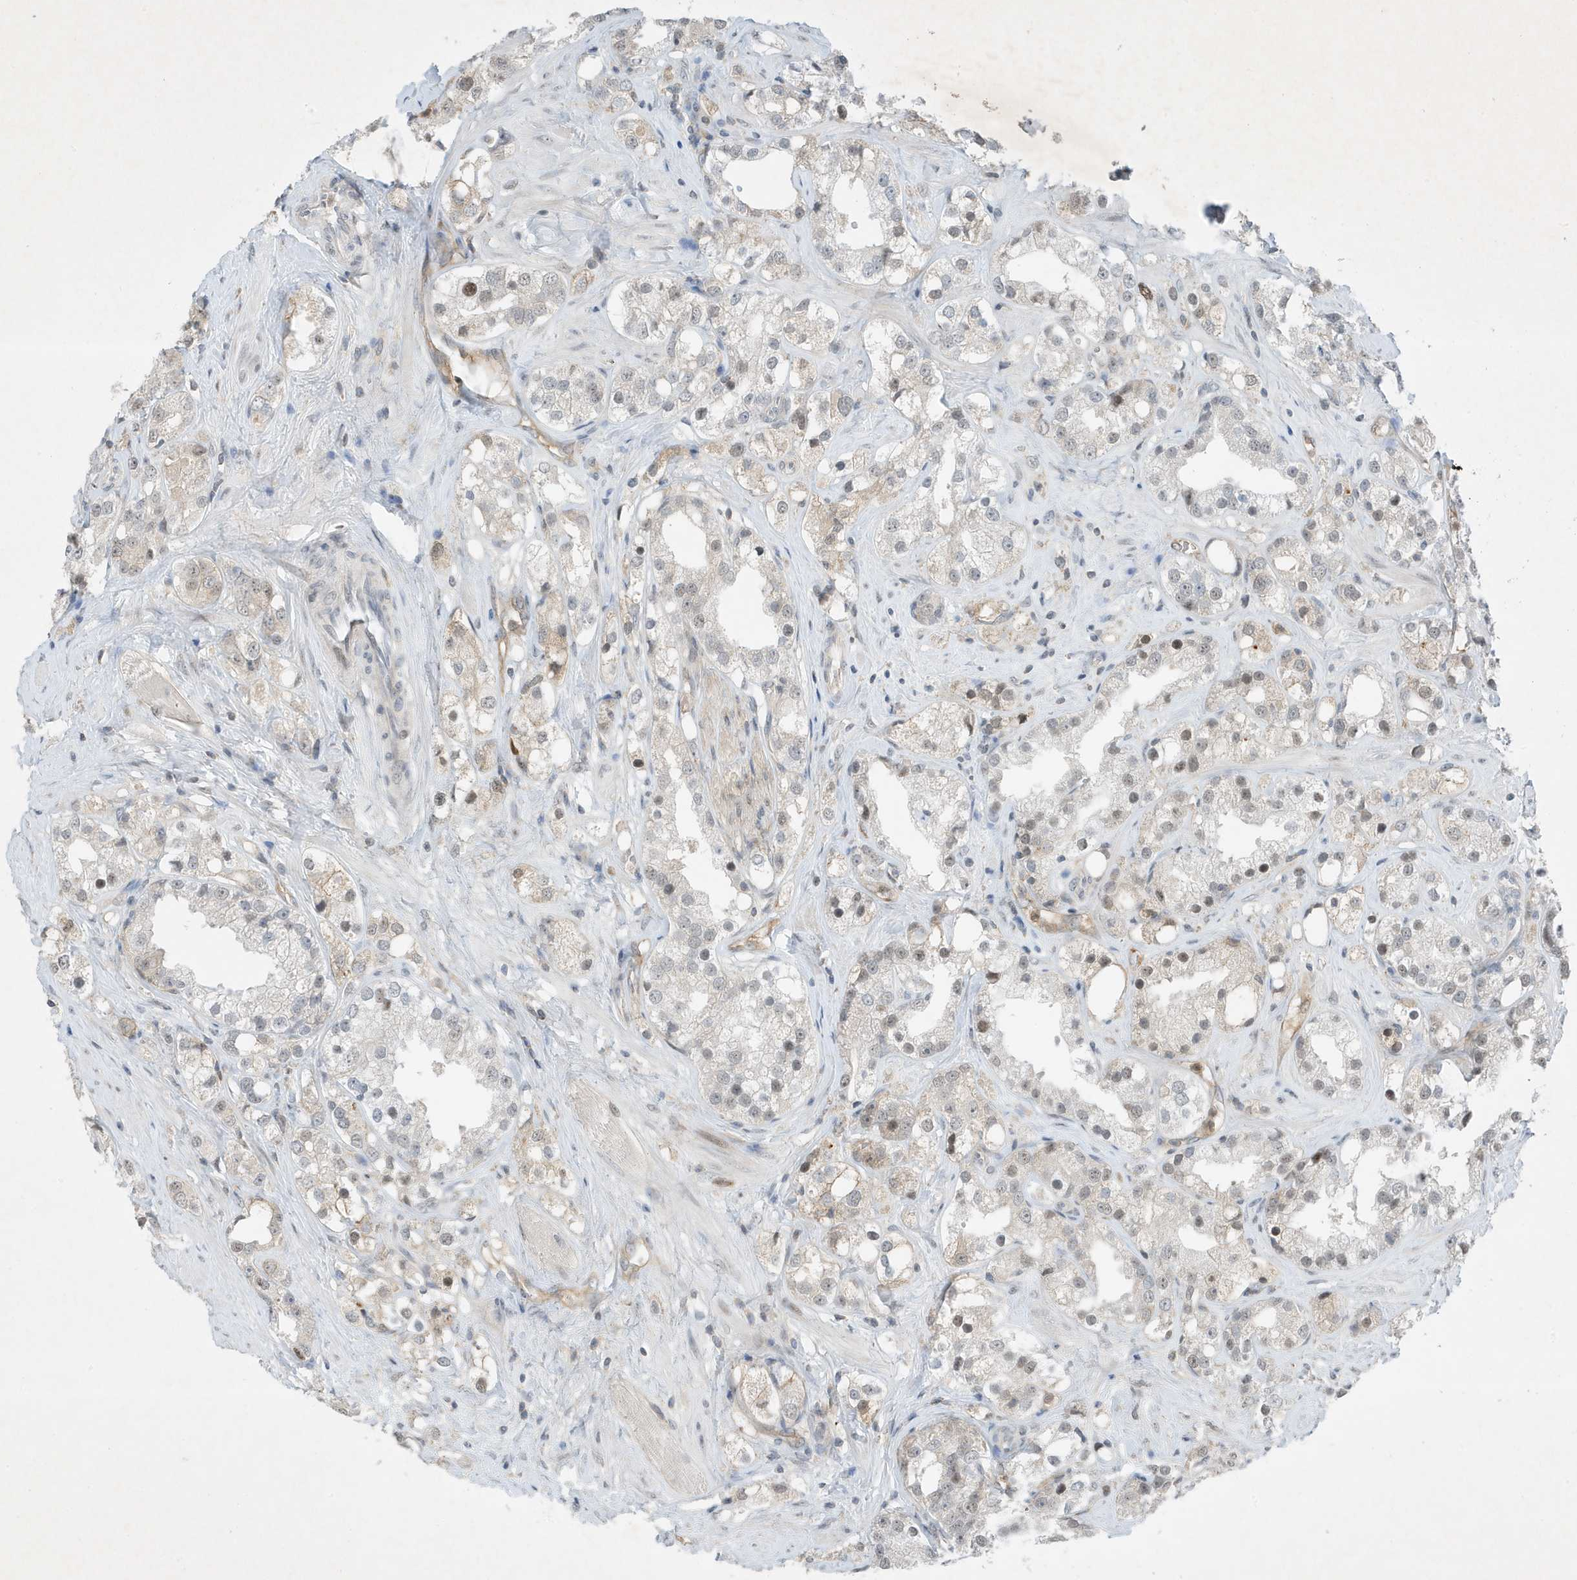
{"staining": {"intensity": "weak", "quantity": "<25%", "location": "nuclear"}, "tissue": "prostate cancer", "cell_type": "Tumor cells", "image_type": "cancer", "snomed": [{"axis": "morphology", "description": "Adenocarcinoma, NOS"}, {"axis": "topography", "description": "Prostate"}], "caption": "Immunohistochemistry (IHC) image of prostate adenocarcinoma stained for a protein (brown), which exhibits no positivity in tumor cells.", "gene": "MAST3", "patient": {"sex": "male", "age": 79}}